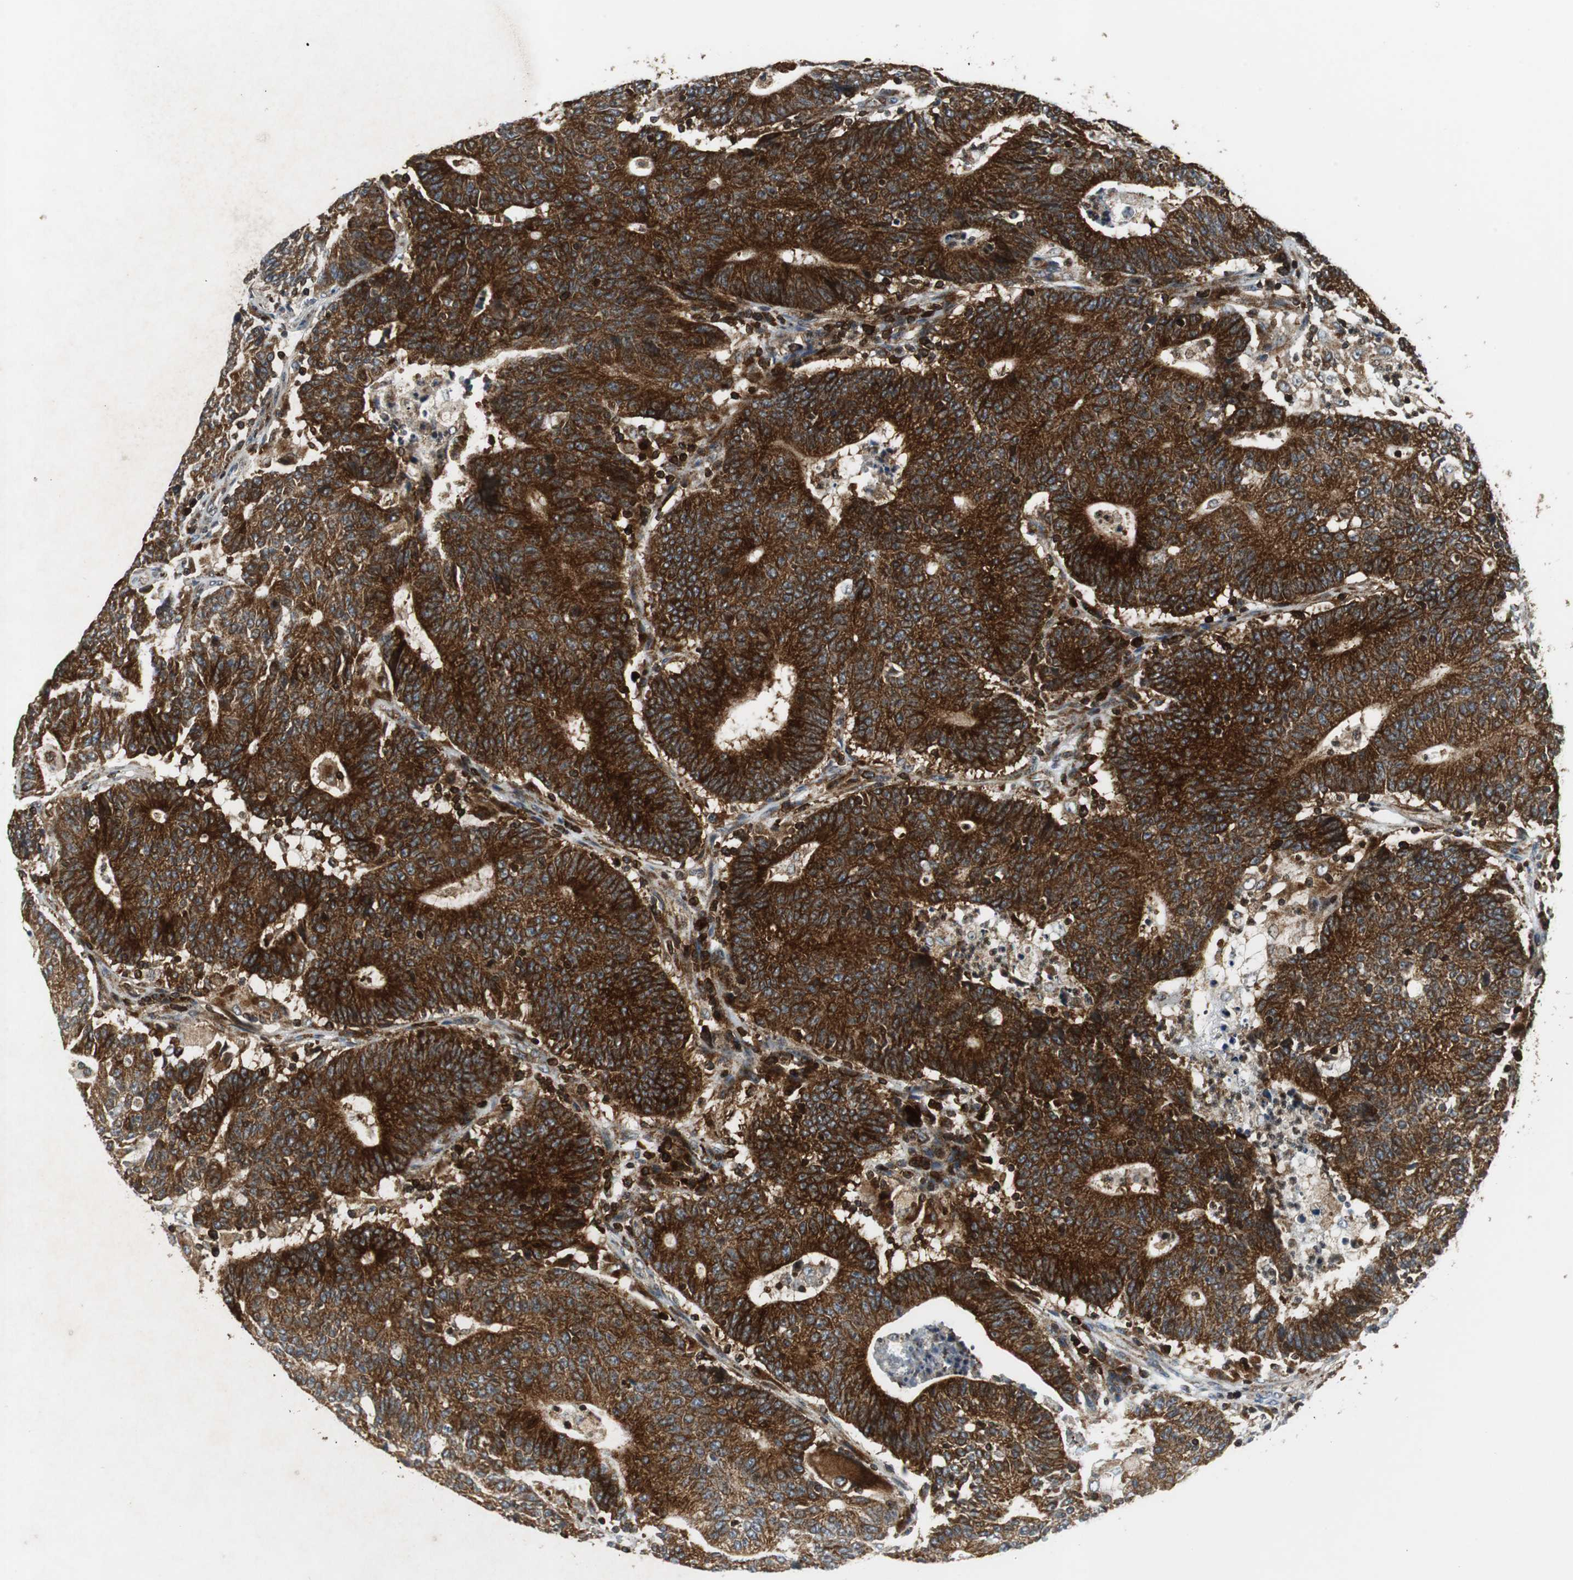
{"staining": {"intensity": "strong", "quantity": ">75%", "location": "cytoplasmic/membranous"}, "tissue": "colorectal cancer", "cell_type": "Tumor cells", "image_type": "cancer", "snomed": [{"axis": "morphology", "description": "Normal tissue, NOS"}, {"axis": "morphology", "description": "Adenocarcinoma, NOS"}, {"axis": "topography", "description": "Colon"}], "caption": "Adenocarcinoma (colorectal) stained with a brown dye shows strong cytoplasmic/membranous positive expression in approximately >75% of tumor cells.", "gene": "TUBA4A", "patient": {"sex": "female", "age": 75}}